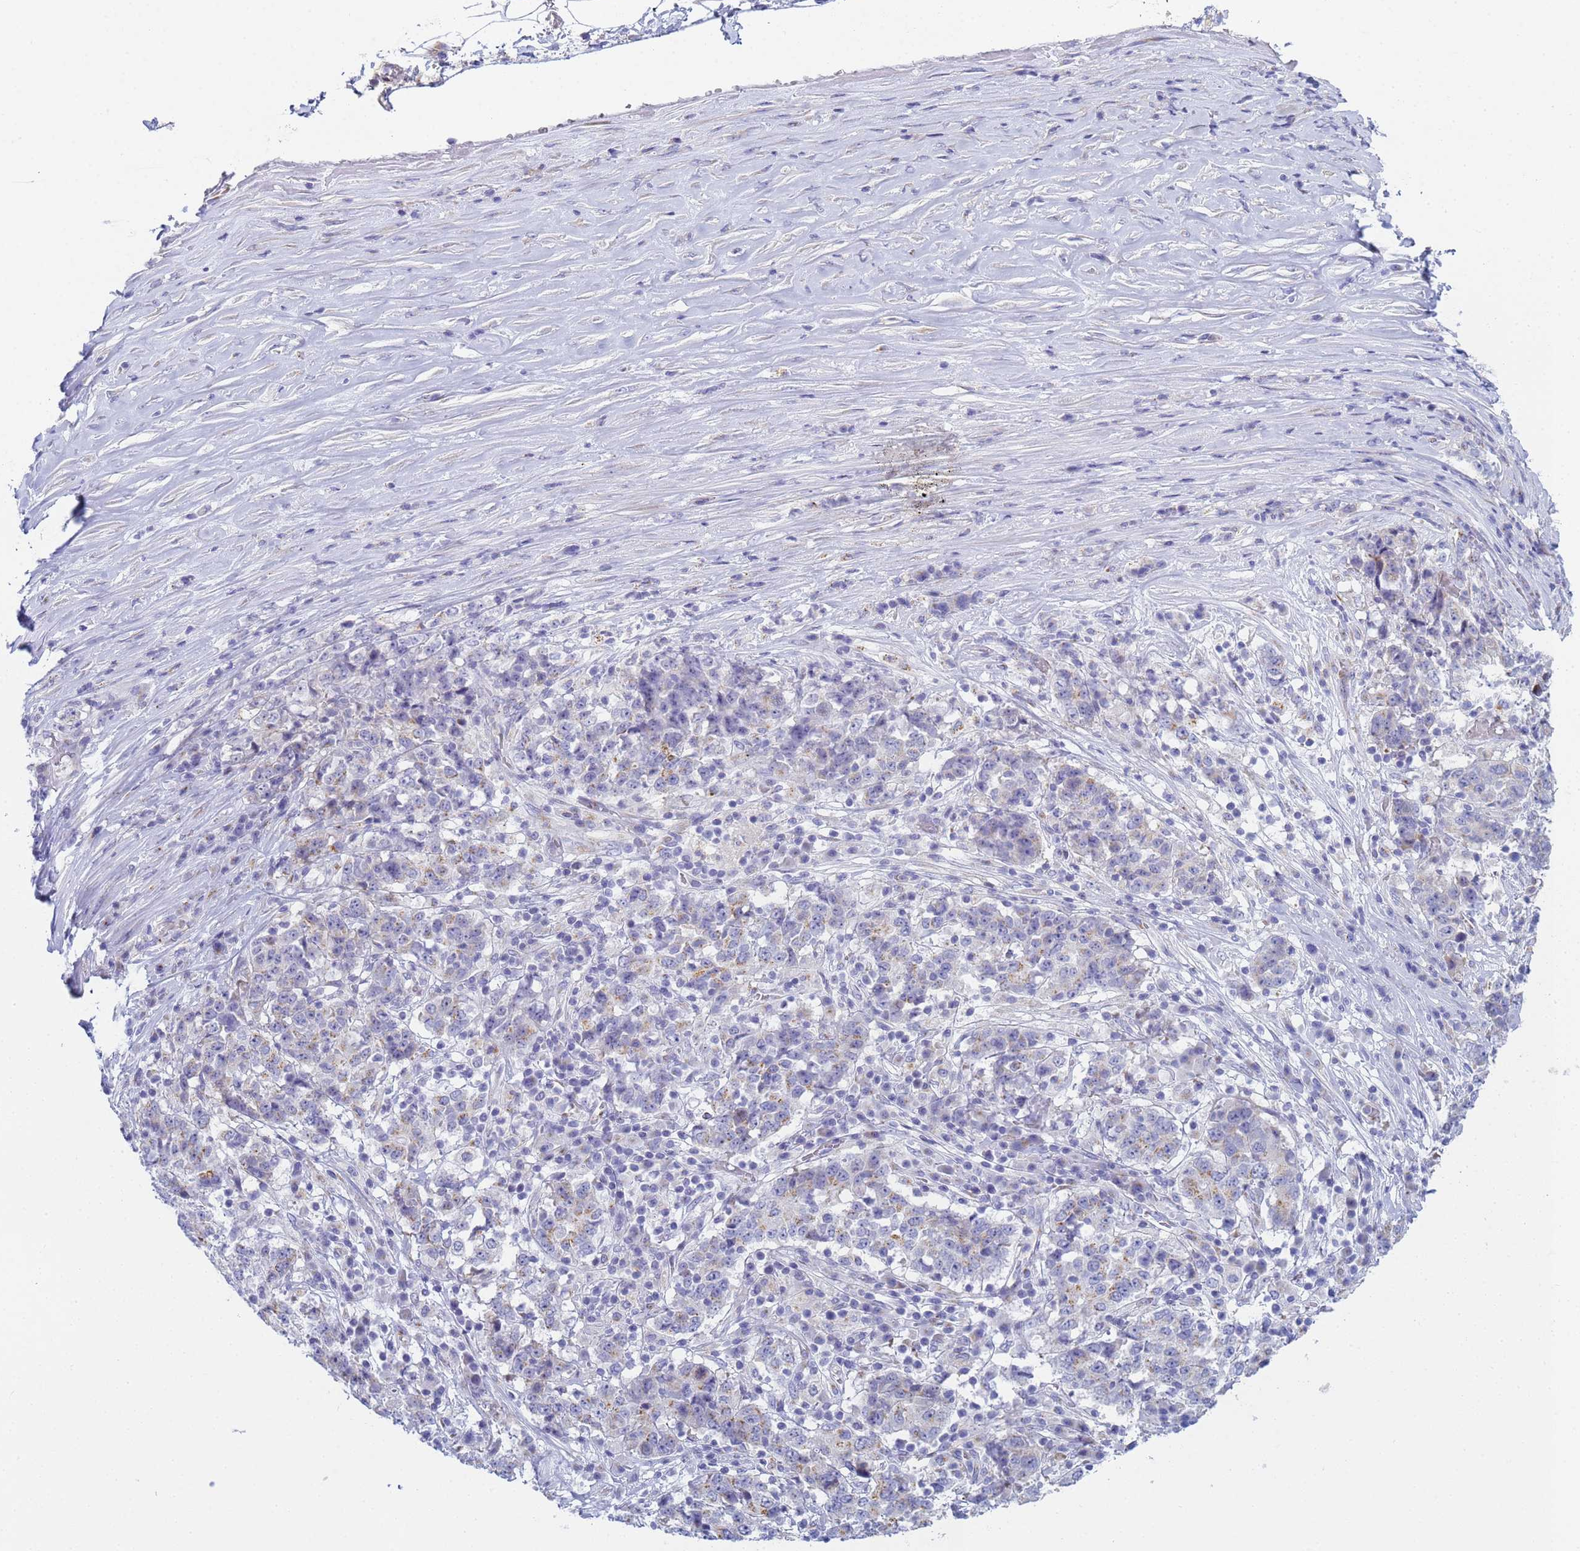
{"staining": {"intensity": "weak", "quantity": "<25%", "location": "cytoplasmic/membranous"}, "tissue": "stomach cancer", "cell_type": "Tumor cells", "image_type": "cancer", "snomed": [{"axis": "morphology", "description": "Adenocarcinoma, NOS"}, {"axis": "topography", "description": "Stomach"}], "caption": "IHC histopathology image of human adenocarcinoma (stomach) stained for a protein (brown), which displays no positivity in tumor cells.", "gene": "CR1", "patient": {"sex": "male", "age": 59}}